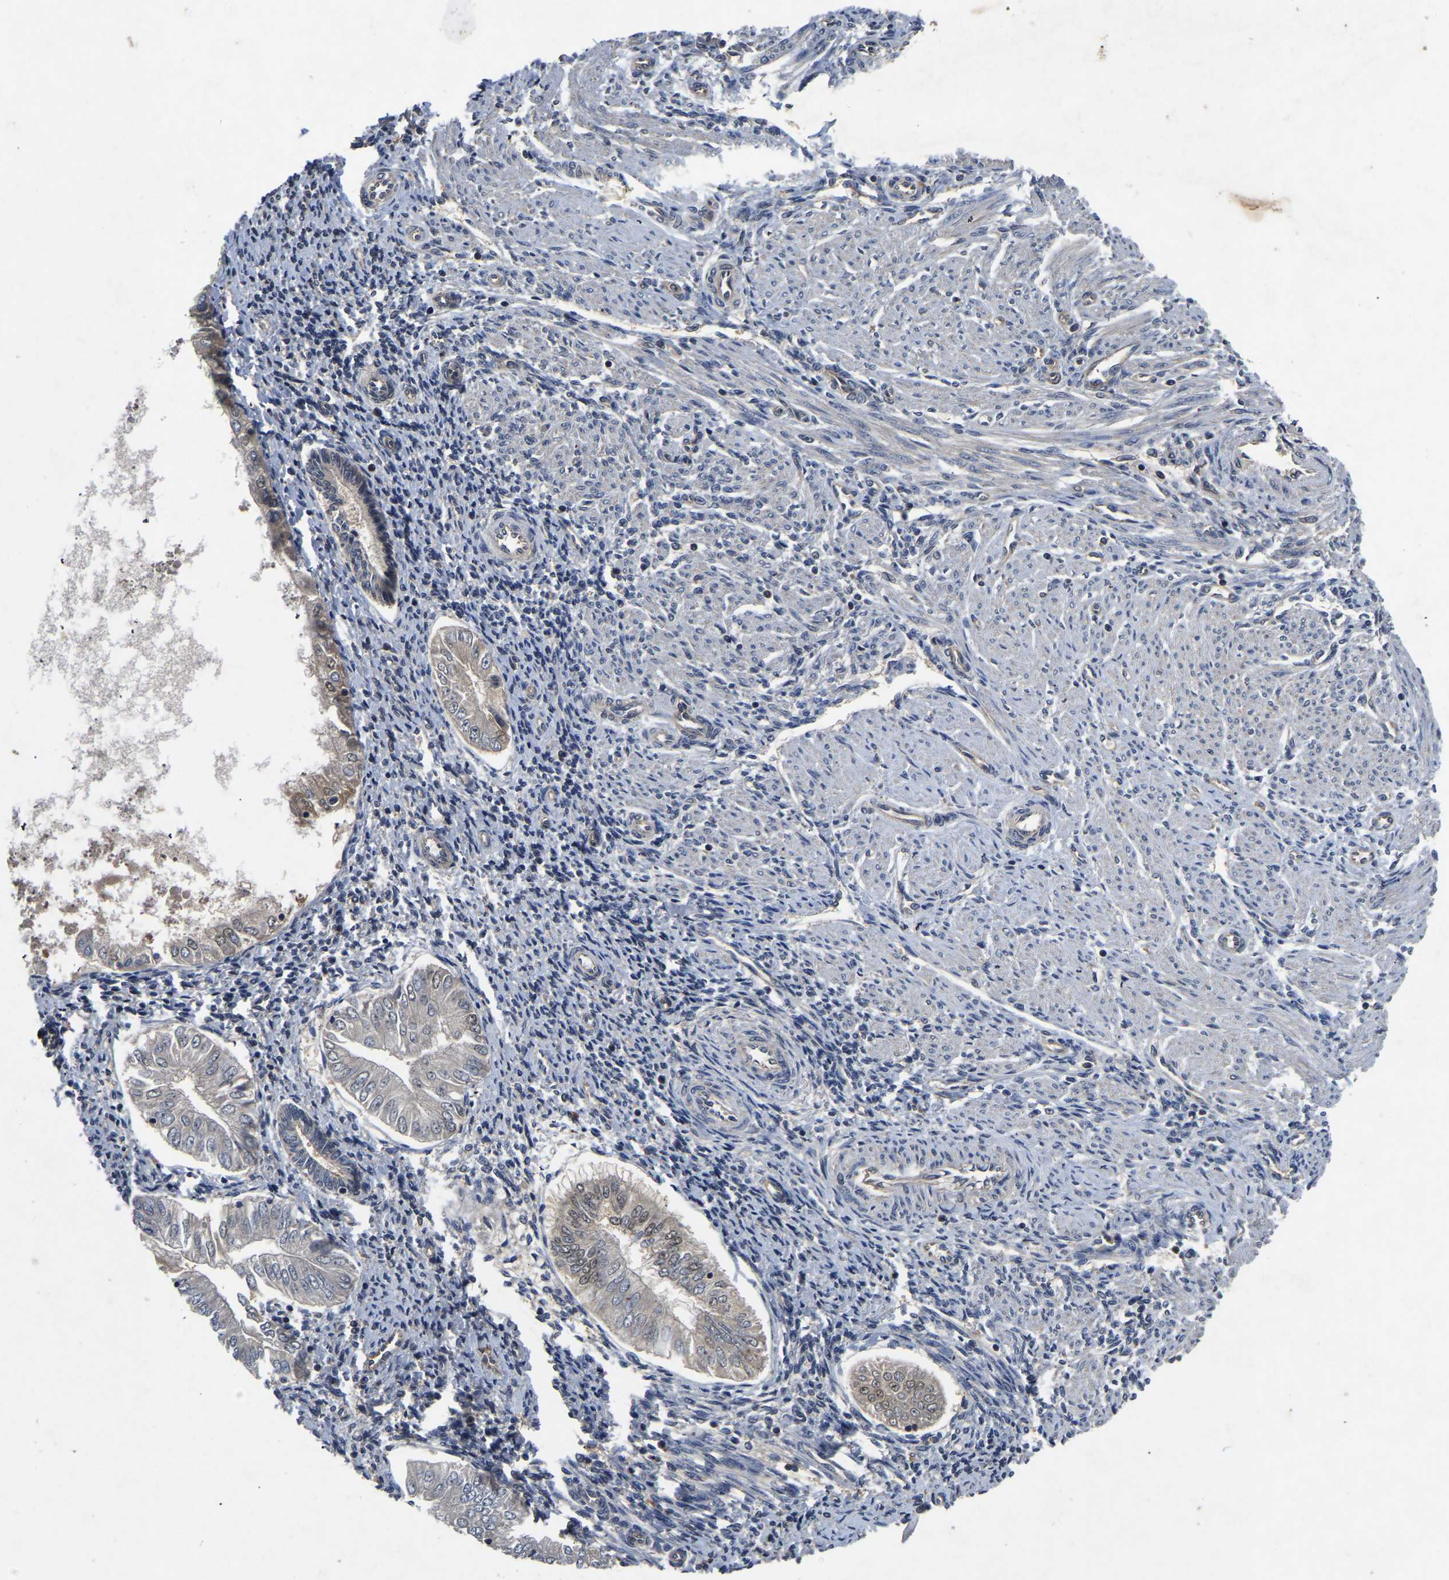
{"staining": {"intensity": "weak", "quantity": "<25%", "location": "cytoplasmic/membranous"}, "tissue": "endometrial cancer", "cell_type": "Tumor cells", "image_type": "cancer", "snomed": [{"axis": "morphology", "description": "Adenocarcinoma, NOS"}, {"axis": "topography", "description": "Endometrium"}], "caption": "DAB immunohistochemical staining of human adenocarcinoma (endometrial) exhibits no significant staining in tumor cells.", "gene": "FGD5", "patient": {"sex": "female", "age": 53}}